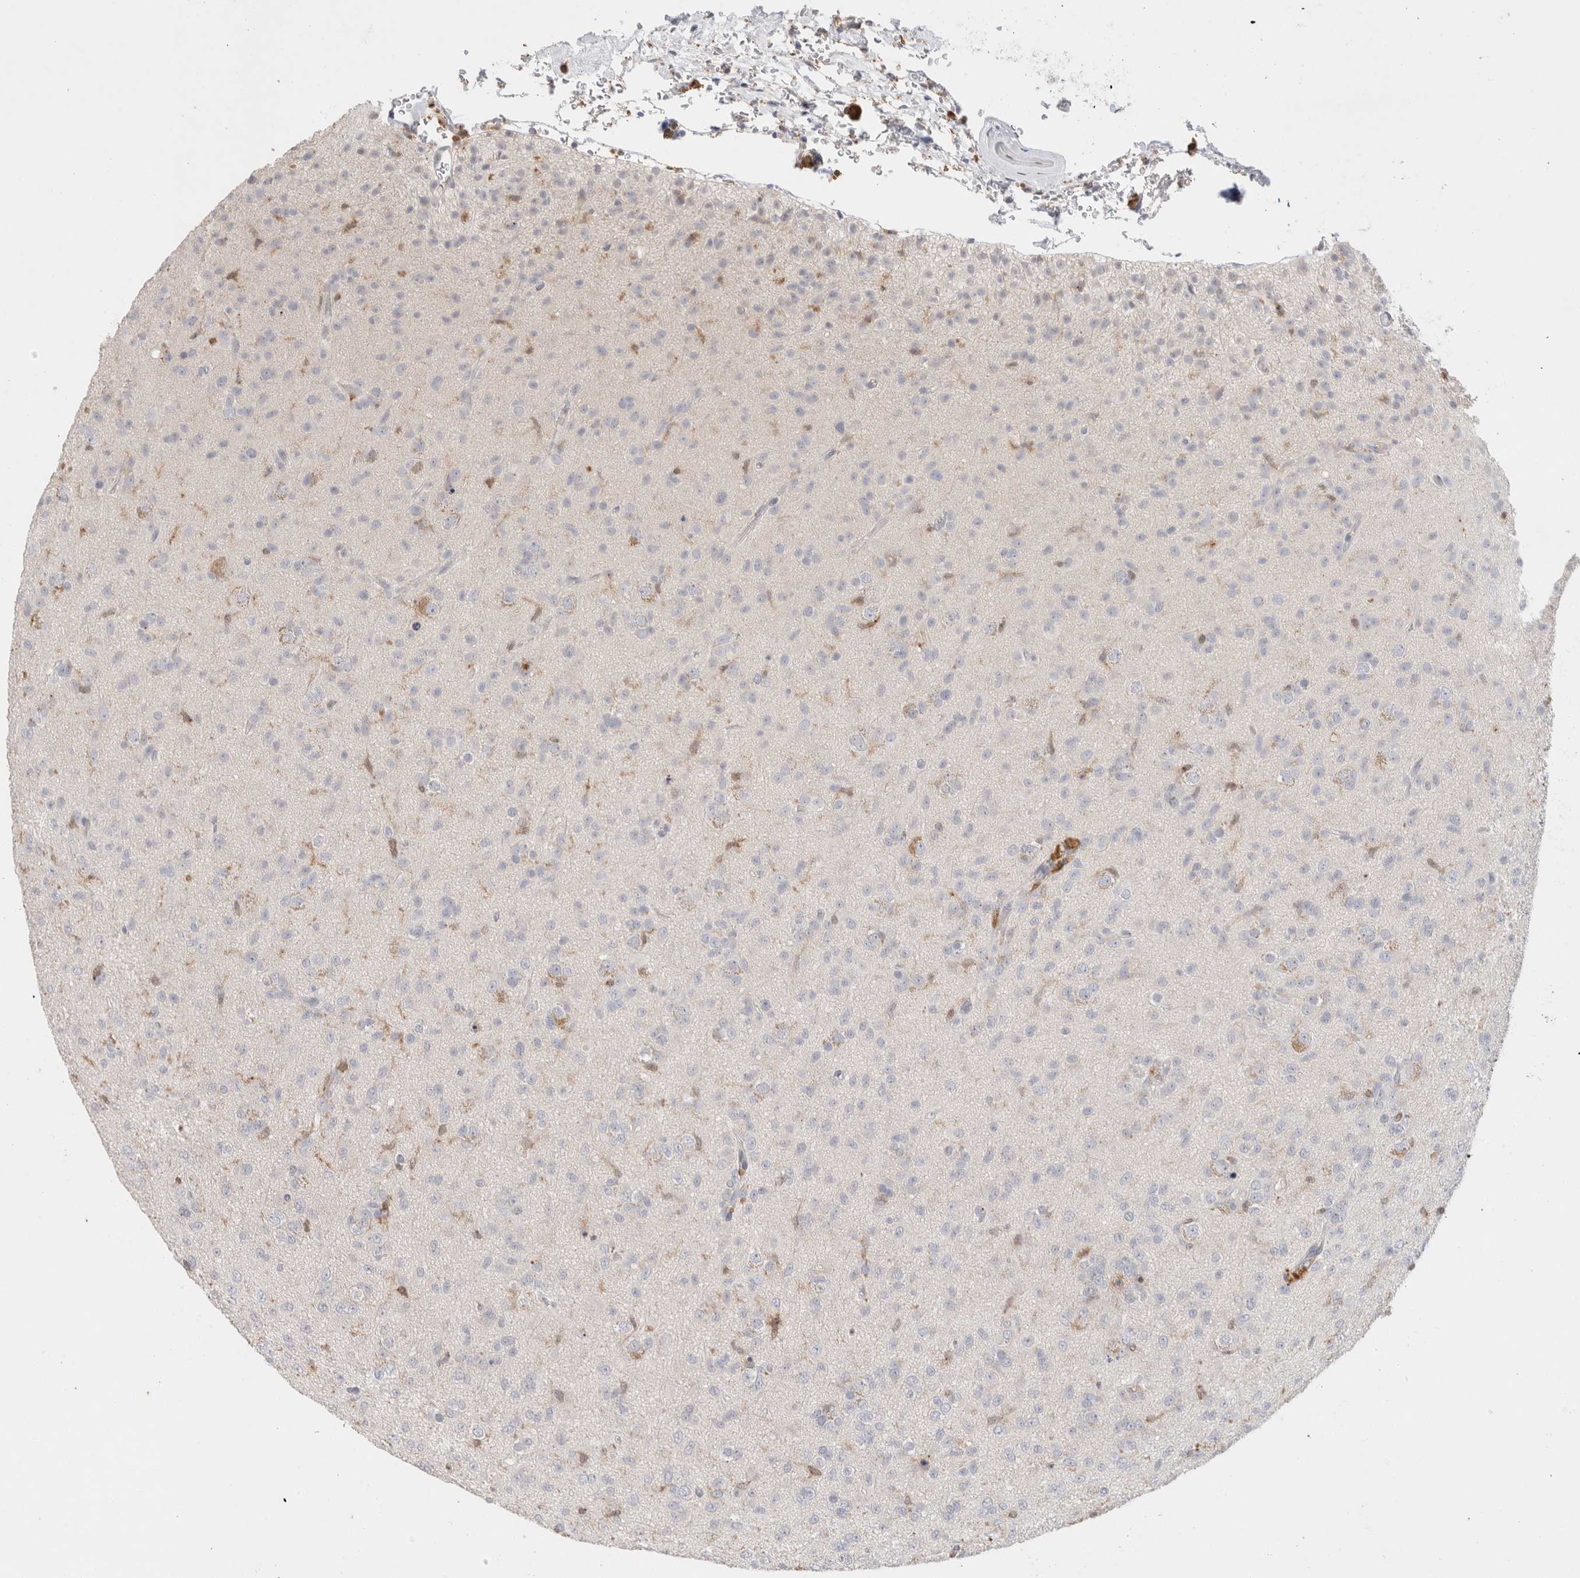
{"staining": {"intensity": "negative", "quantity": "none", "location": "none"}, "tissue": "glioma", "cell_type": "Tumor cells", "image_type": "cancer", "snomed": [{"axis": "morphology", "description": "Glioma, malignant, Low grade"}, {"axis": "topography", "description": "Brain"}], "caption": "Image shows no protein expression in tumor cells of glioma tissue. Nuclei are stained in blue.", "gene": "HPGDS", "patient": {"sex": "male", "age": 65}}